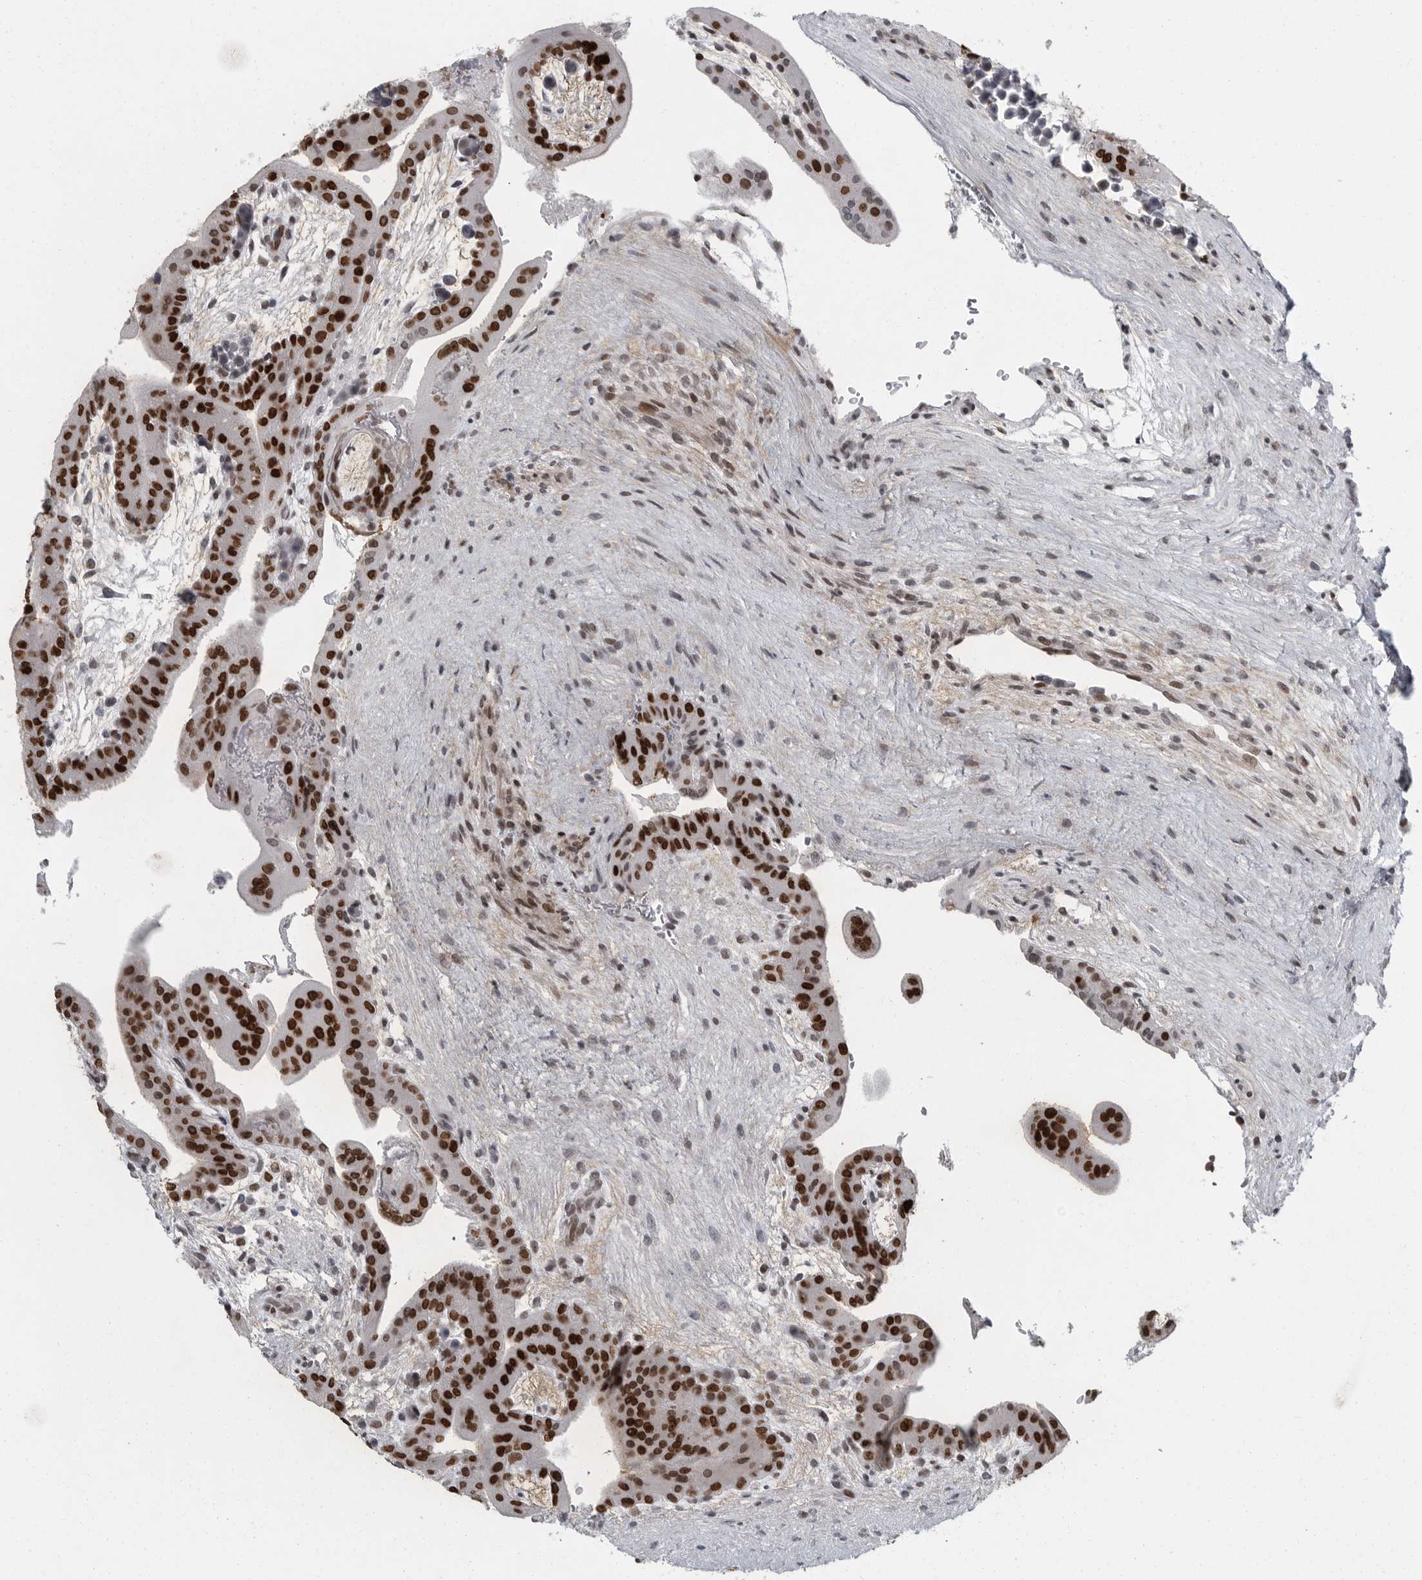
{"staining": {"intensity": "strong", "quantity": ">75%", "location": "nuclear"}, "tissue": "placenta", "cell_type": "Decidual cells", "image_type": "normal", "snomed": [{"axis": "morphology", "description": "Normal tissue, NOS"}, {"axis": "topography", "description": "Placenta"}], "caption": "IHC of unremarkable placenta exhibits high levels of strong nuclear expression in about >75% of decidual cells.", "gene": "HMGN3", "patient": {"sex": "female", "age": 35}}